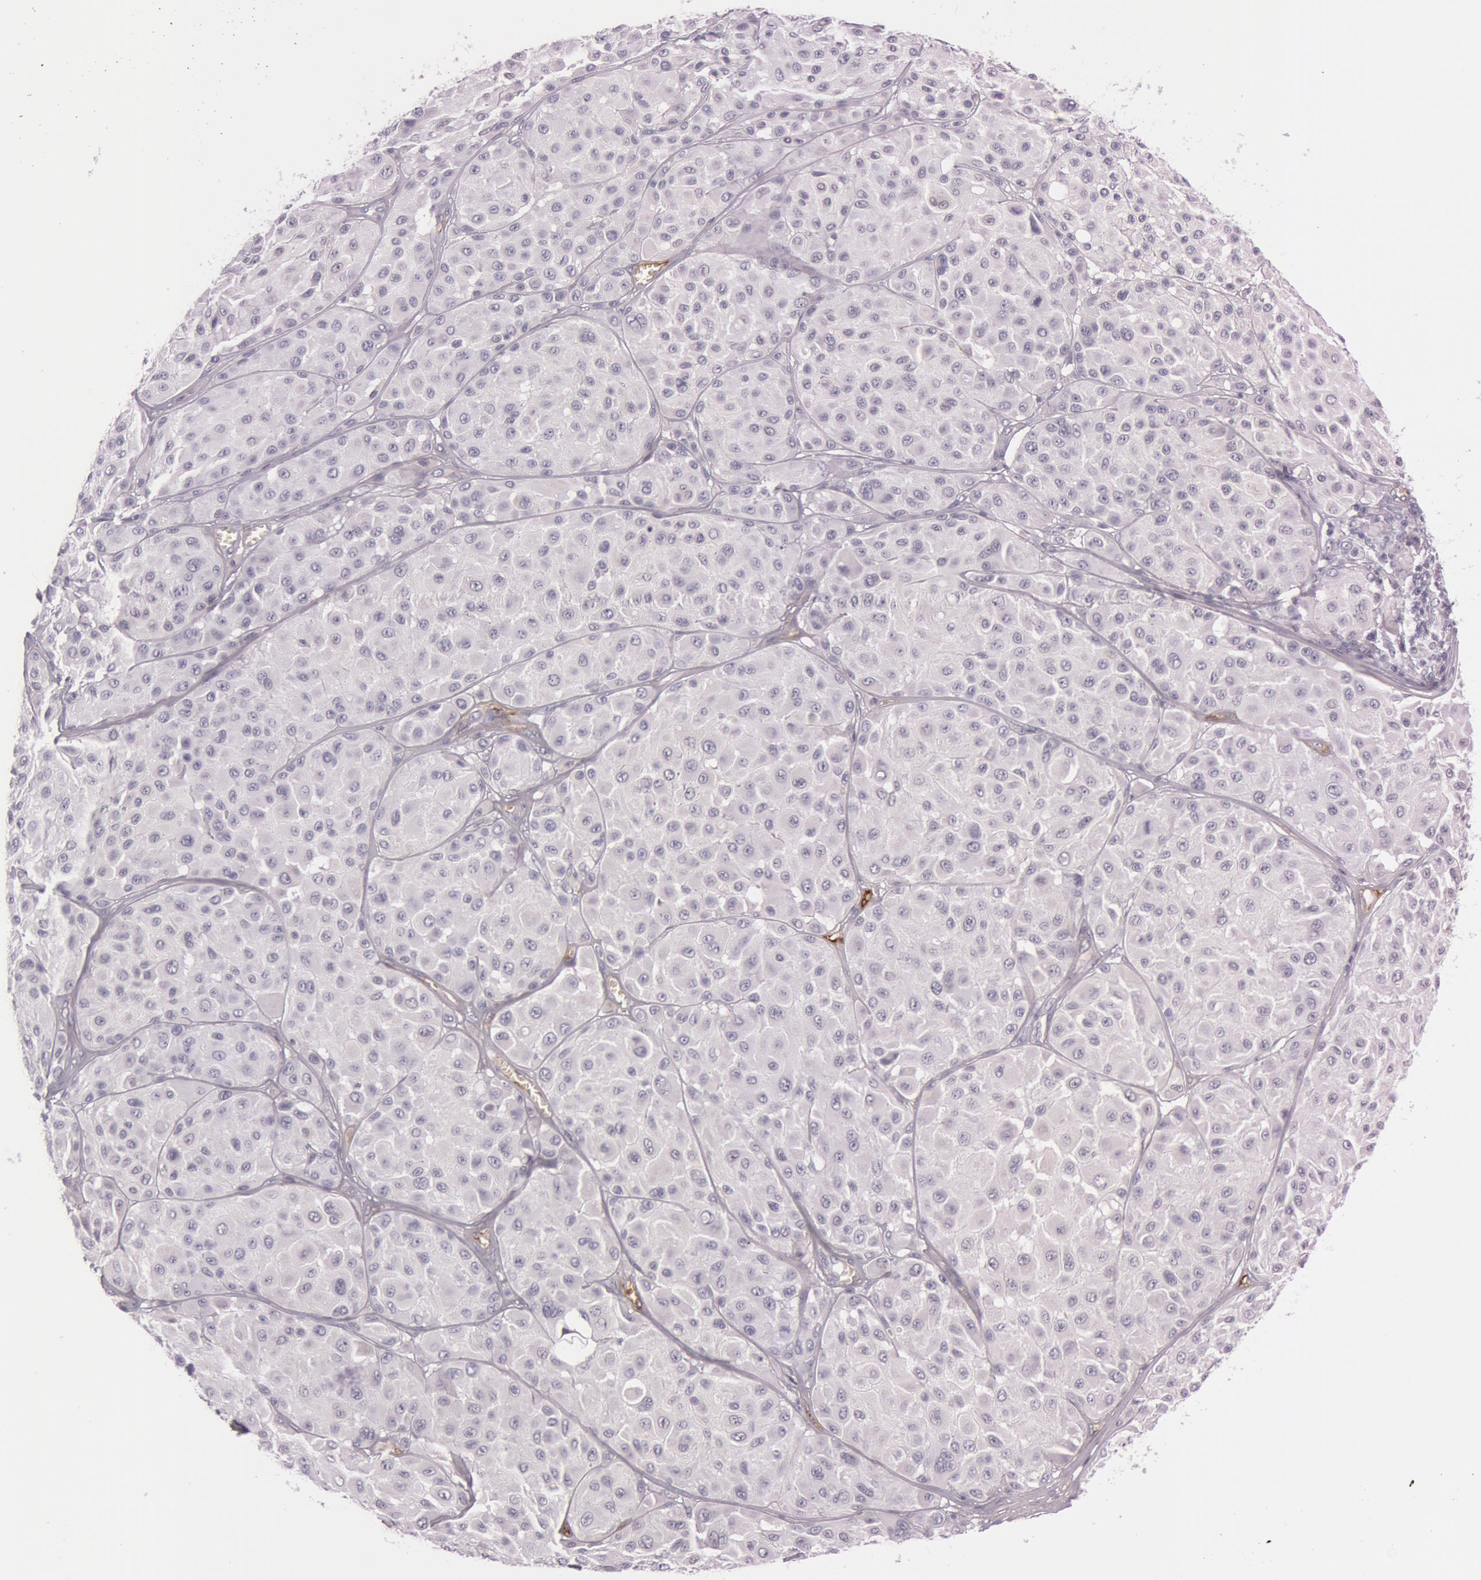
{"staining": {"intensity": "negative", "quantity": "none", "location": "none"}, "tissue": "melanoma", "cell_type": "Tumor cells", "image_type": "cancer", "snomed": [{"axis": "morphology", "description": "Malignant melanoma, NOS"}, {"axis": "topography", "description": "Skin"}], "caption": "High magnification brightfield microscopy of melanoma stained with DAB (brown) and counterstained with hematoxylin (blue): tumor cells show no significant staining.", "gene": "FOLH1", "patient": {"sex": "male", "age": 36}}